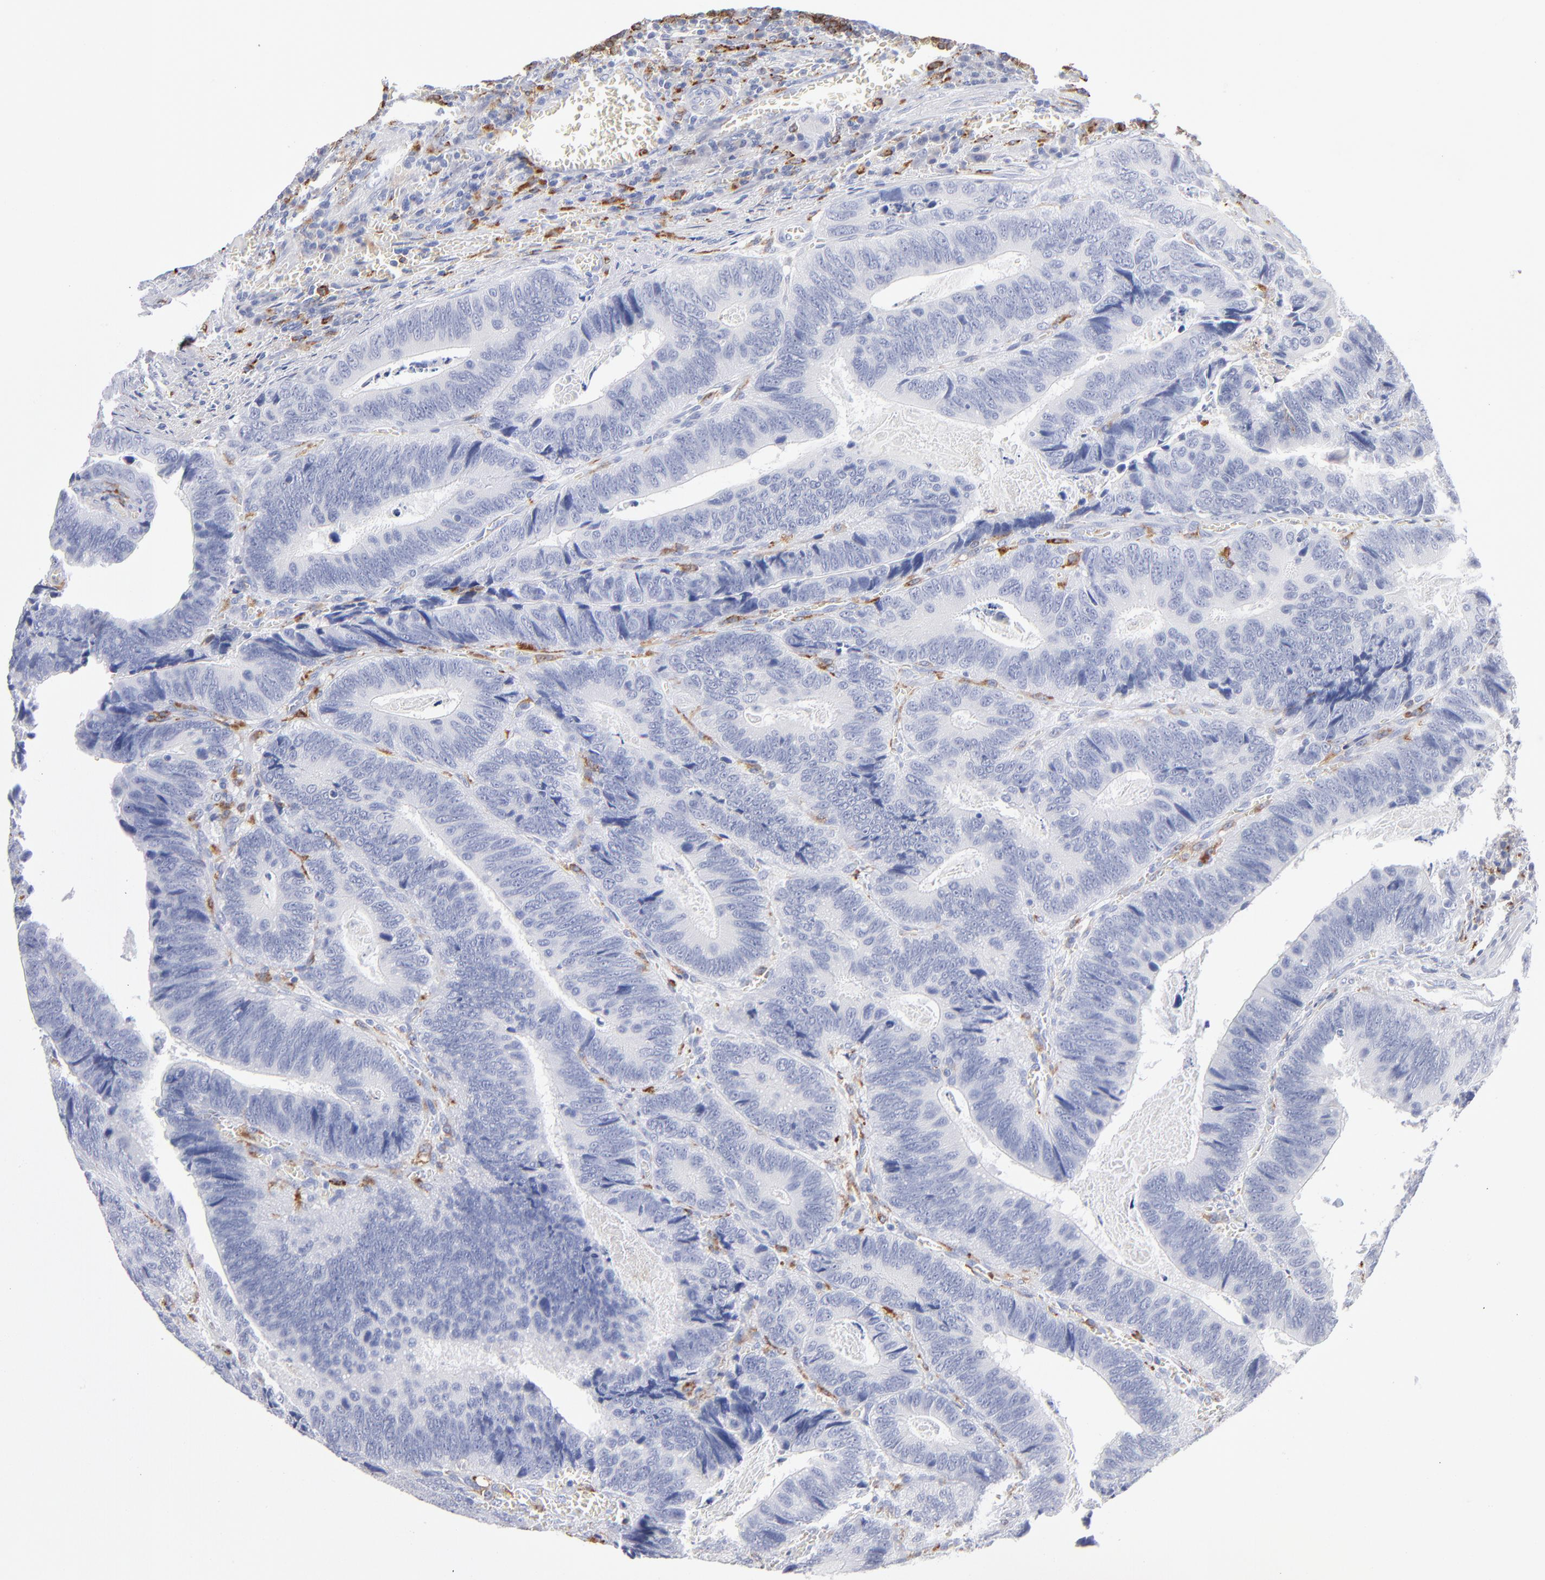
{"staining": {"intensity": "negative", "quantity": "none", "location": "none"}, "tissue": "colorectal cancer", "cell_type": "Tumor cells", "image_type": "cancer", "snomed": [{"axis": "morphology", "description": "Adenocarcinoma, NOS"}, {"axis": "topography", "description": "Colon"}], "caption": "IHC micrograph of neoplastic tissue: human colorectal cancer stained with DAB exhibits no significant protein positivity in tumor cells. (DAB IHC visualized using brightfield microscopy, high magnification).", "gene": "CD180", "patient": {"sex": "male", "age": 72}}